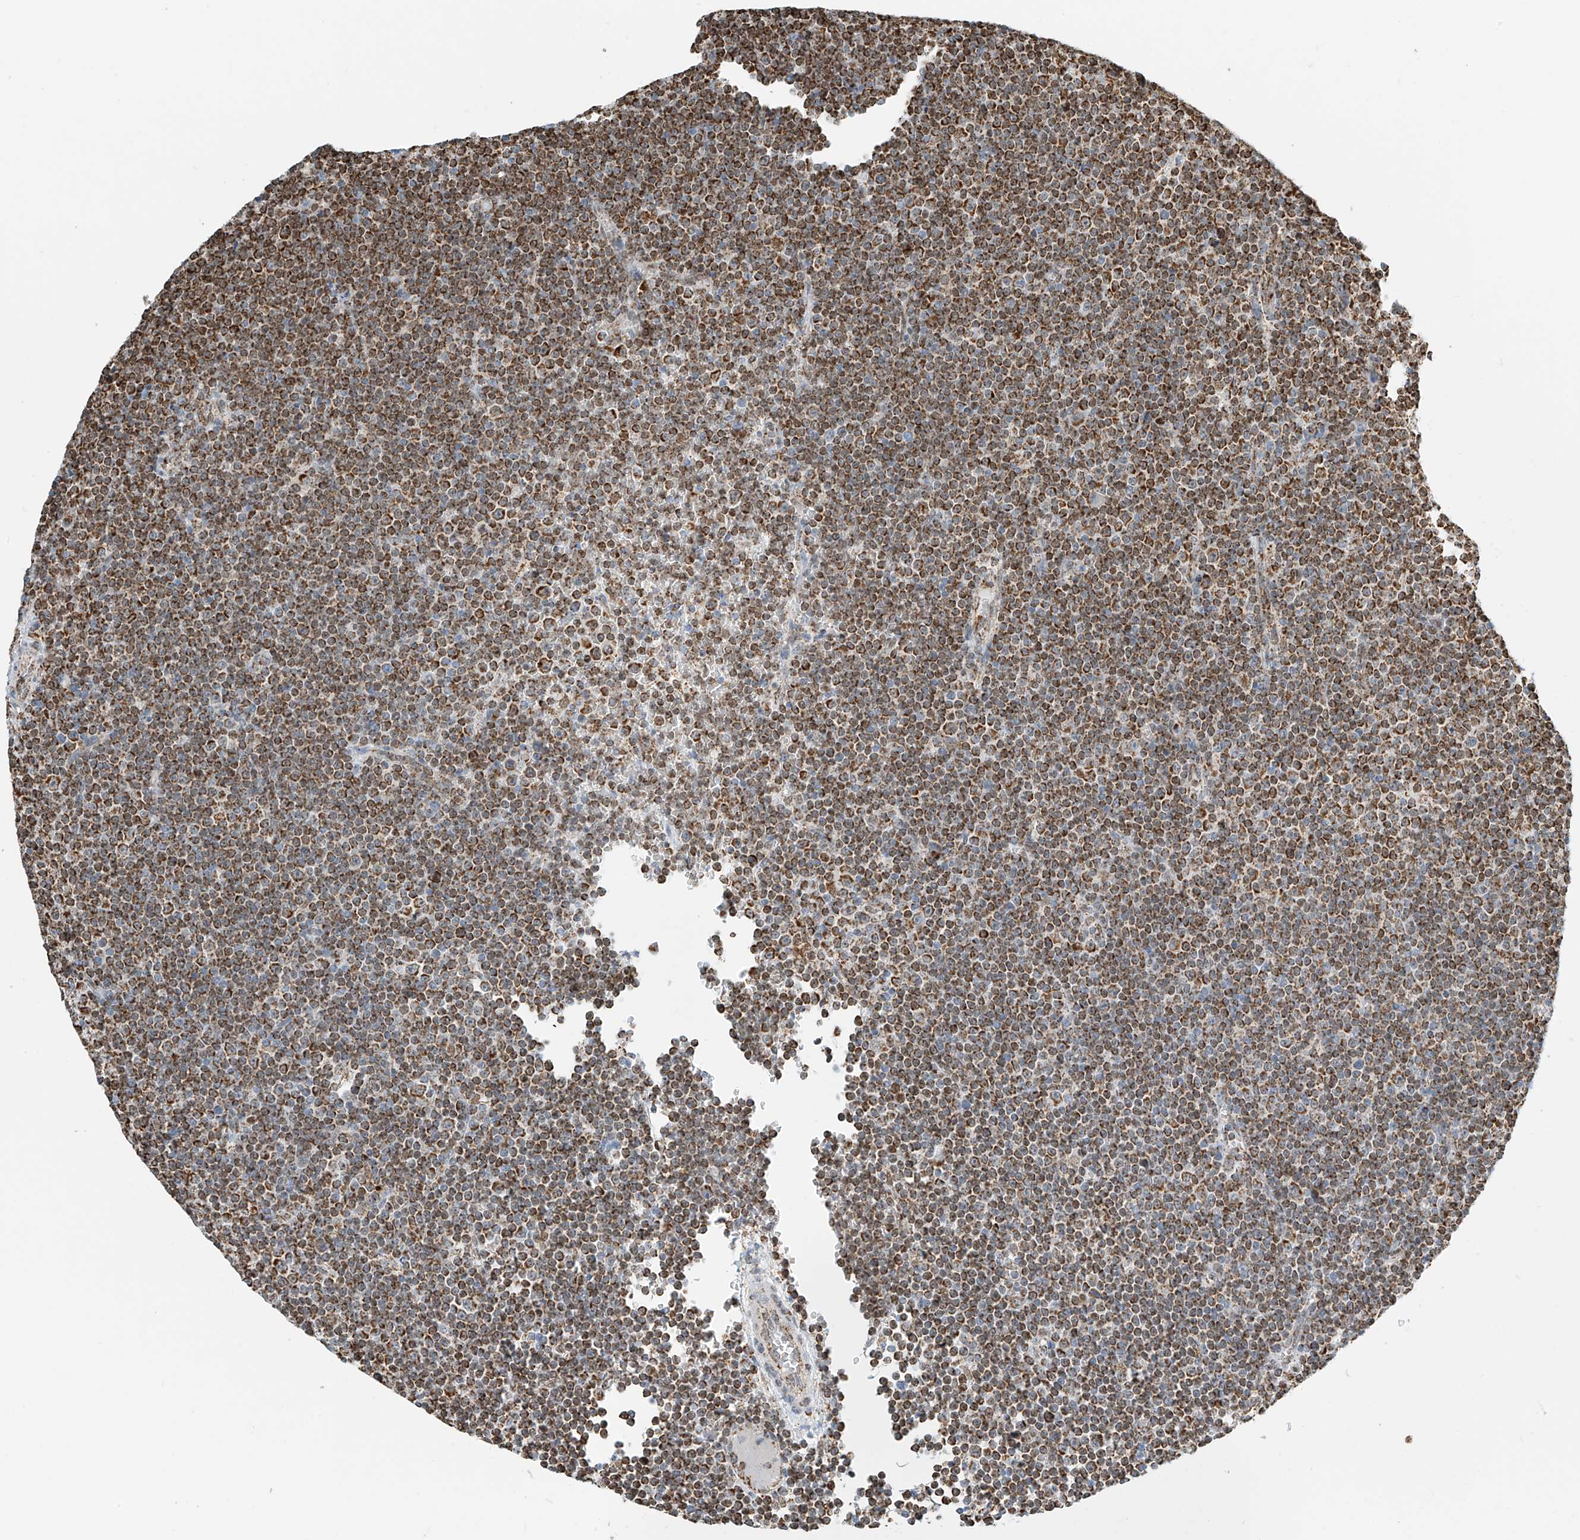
{"staining": {"intensity": "moderate", "quantity": ">75%", "location": "cytoplasmic/membranous"}, "tissue": "lymphoma", "cell_type": "Tumor cells", "image_type": "cancer", "snomed": [{"axis": "morphology", "description": "Malignant lymphoma, non-Hodgkin's type, Low grade"}, {"axis": "topography", "description": "Lymph node"}], "caption": "Approximately >75% of tumor cells in low-grade malignant lymphoma, non-Hodgkin's type reveal moderate cytoplasmic/membranous protein staining as visualized by brown immunohistochemical staining.", "gene": "PPA2", "patient": {"sex": "female", "age": 67}}